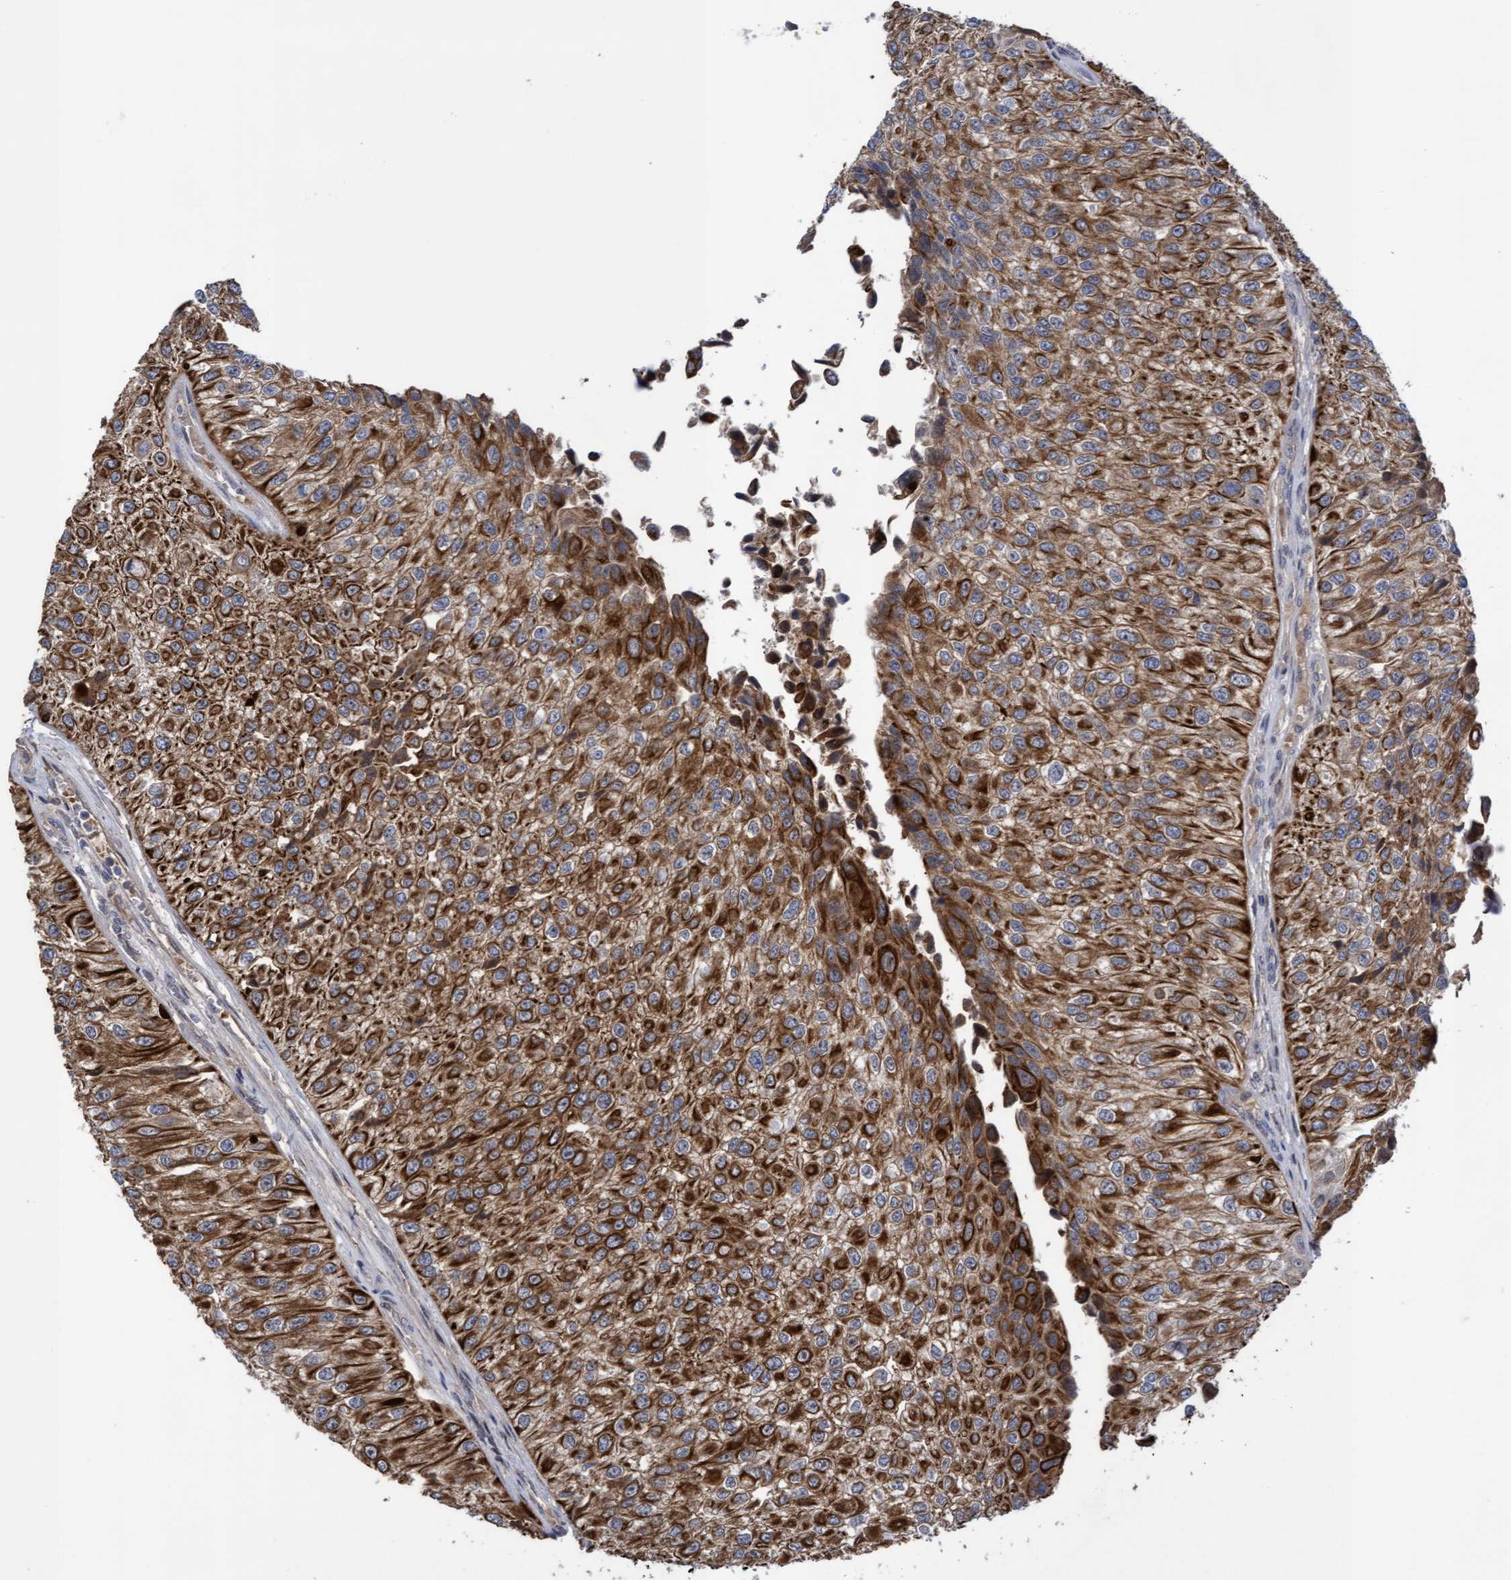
{"staining": {"intensity": "strong", "quantity": ">75%", "location": "cytoplasmic/membranous"}, "tissue": "urothelial cancer", "cell_type": "Tumor cells", "image_type": "cancer", "snomed": [{"axis": "morphology", "description": "Urothelial carcinoma, High grade"}, {"axis": "topography", "description": "Kidney"}, {"axis": "topography", "description": "Urinary bladder"}], "caption": "Brown immunohistochemical staining in urothelial carcinoma (high-grade) displays strong cytoplasmic/membranous staining in approximately >75% of tumor cells.", "gene": "COBL", "patient": {"sex": "male", "age": 77}}